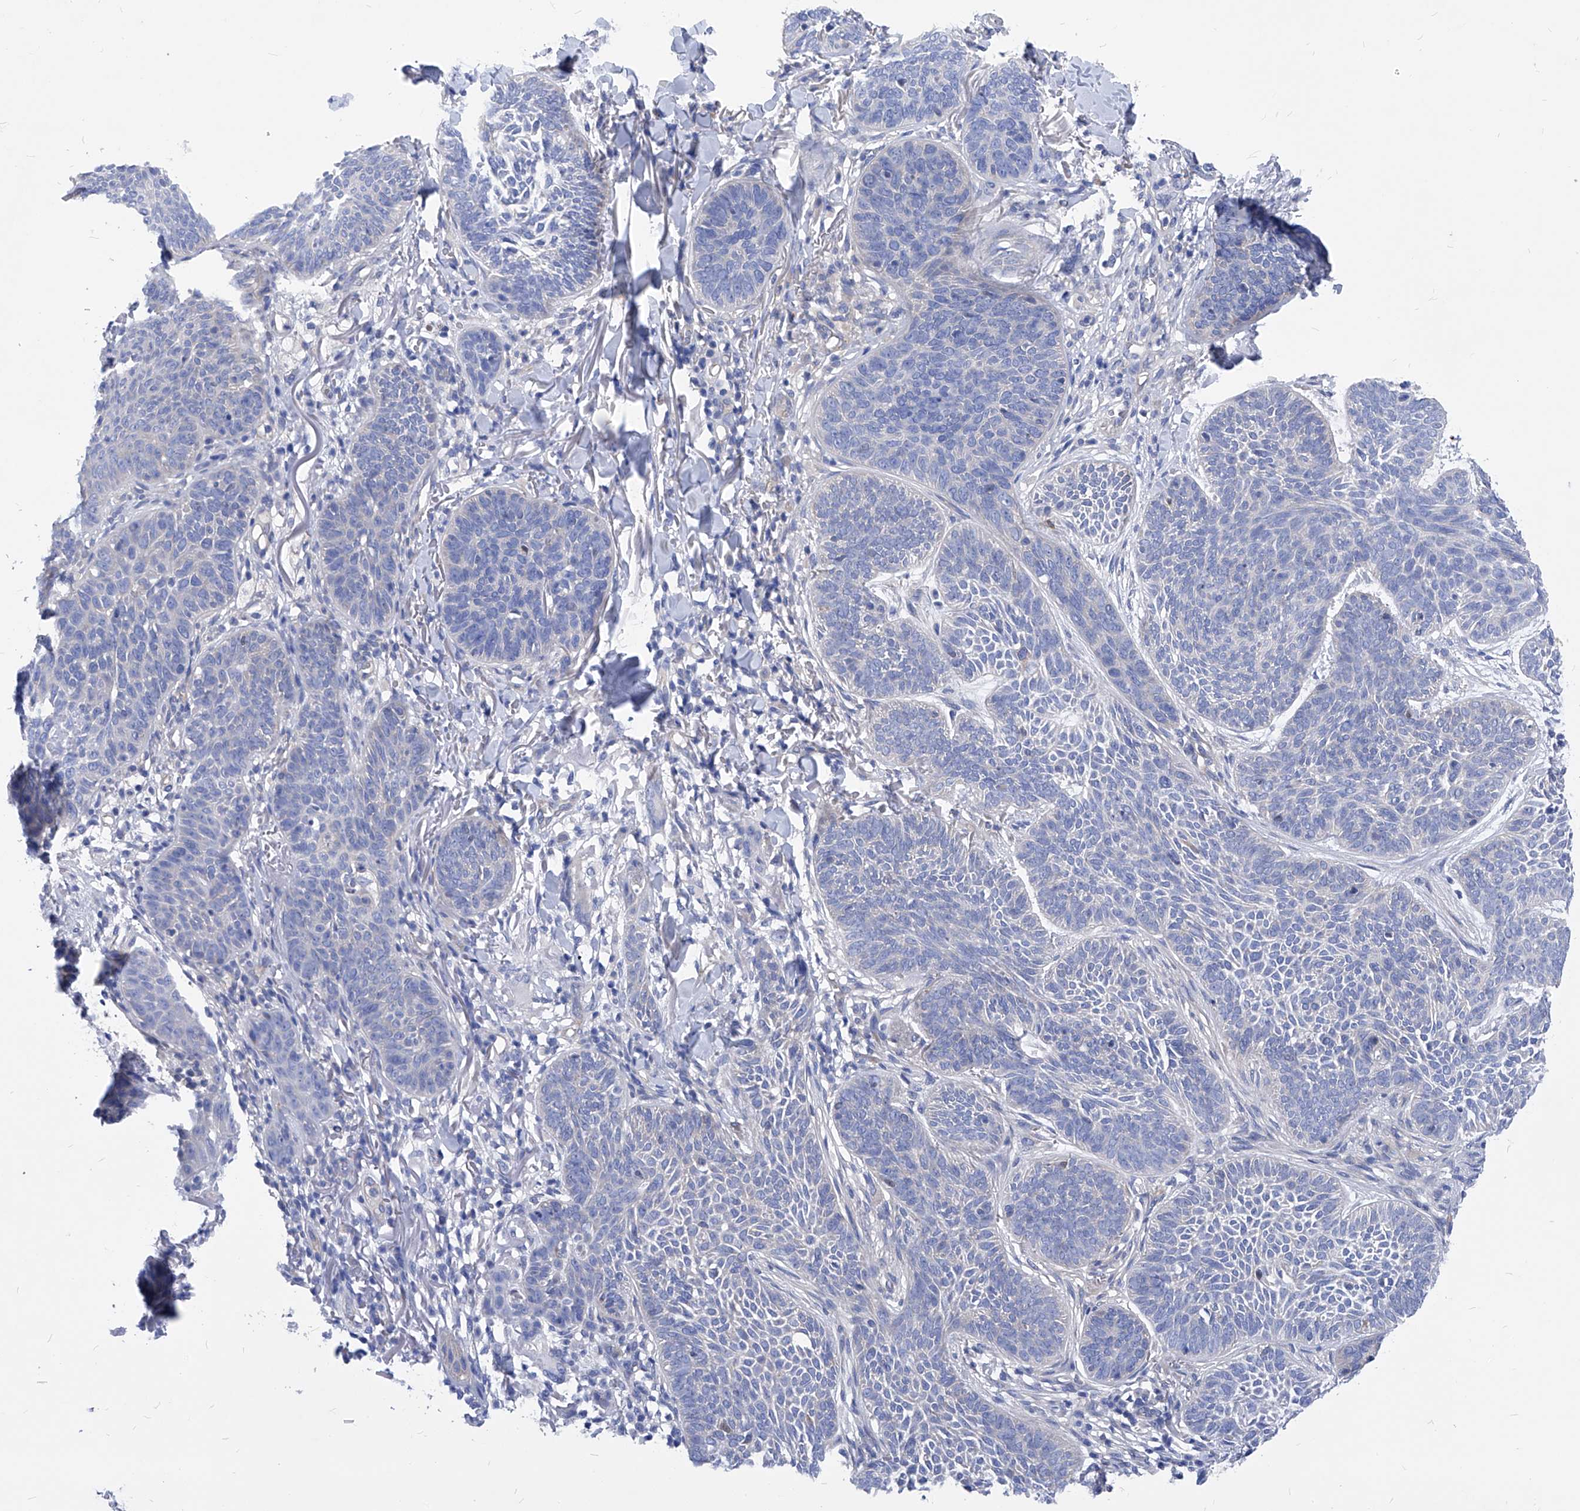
{"staining": {"intensity": "negative", "quantity": "none", "location": "none"}, "tissue": "skin cancer", "cell_type": "Tumor cells", "image_type": "cancer", "snomed": [{"axis": "morphology", "description": "Basal cell carcinoma"}, {"axis": "topography", "description": "Skin"}], "caption": "Skin basal cell carcinoma stained for a protein using IHC displays no positivity tumor cells.", "gene": "XPNPEP1", "patient": {"sex": "male", "age": 85}}